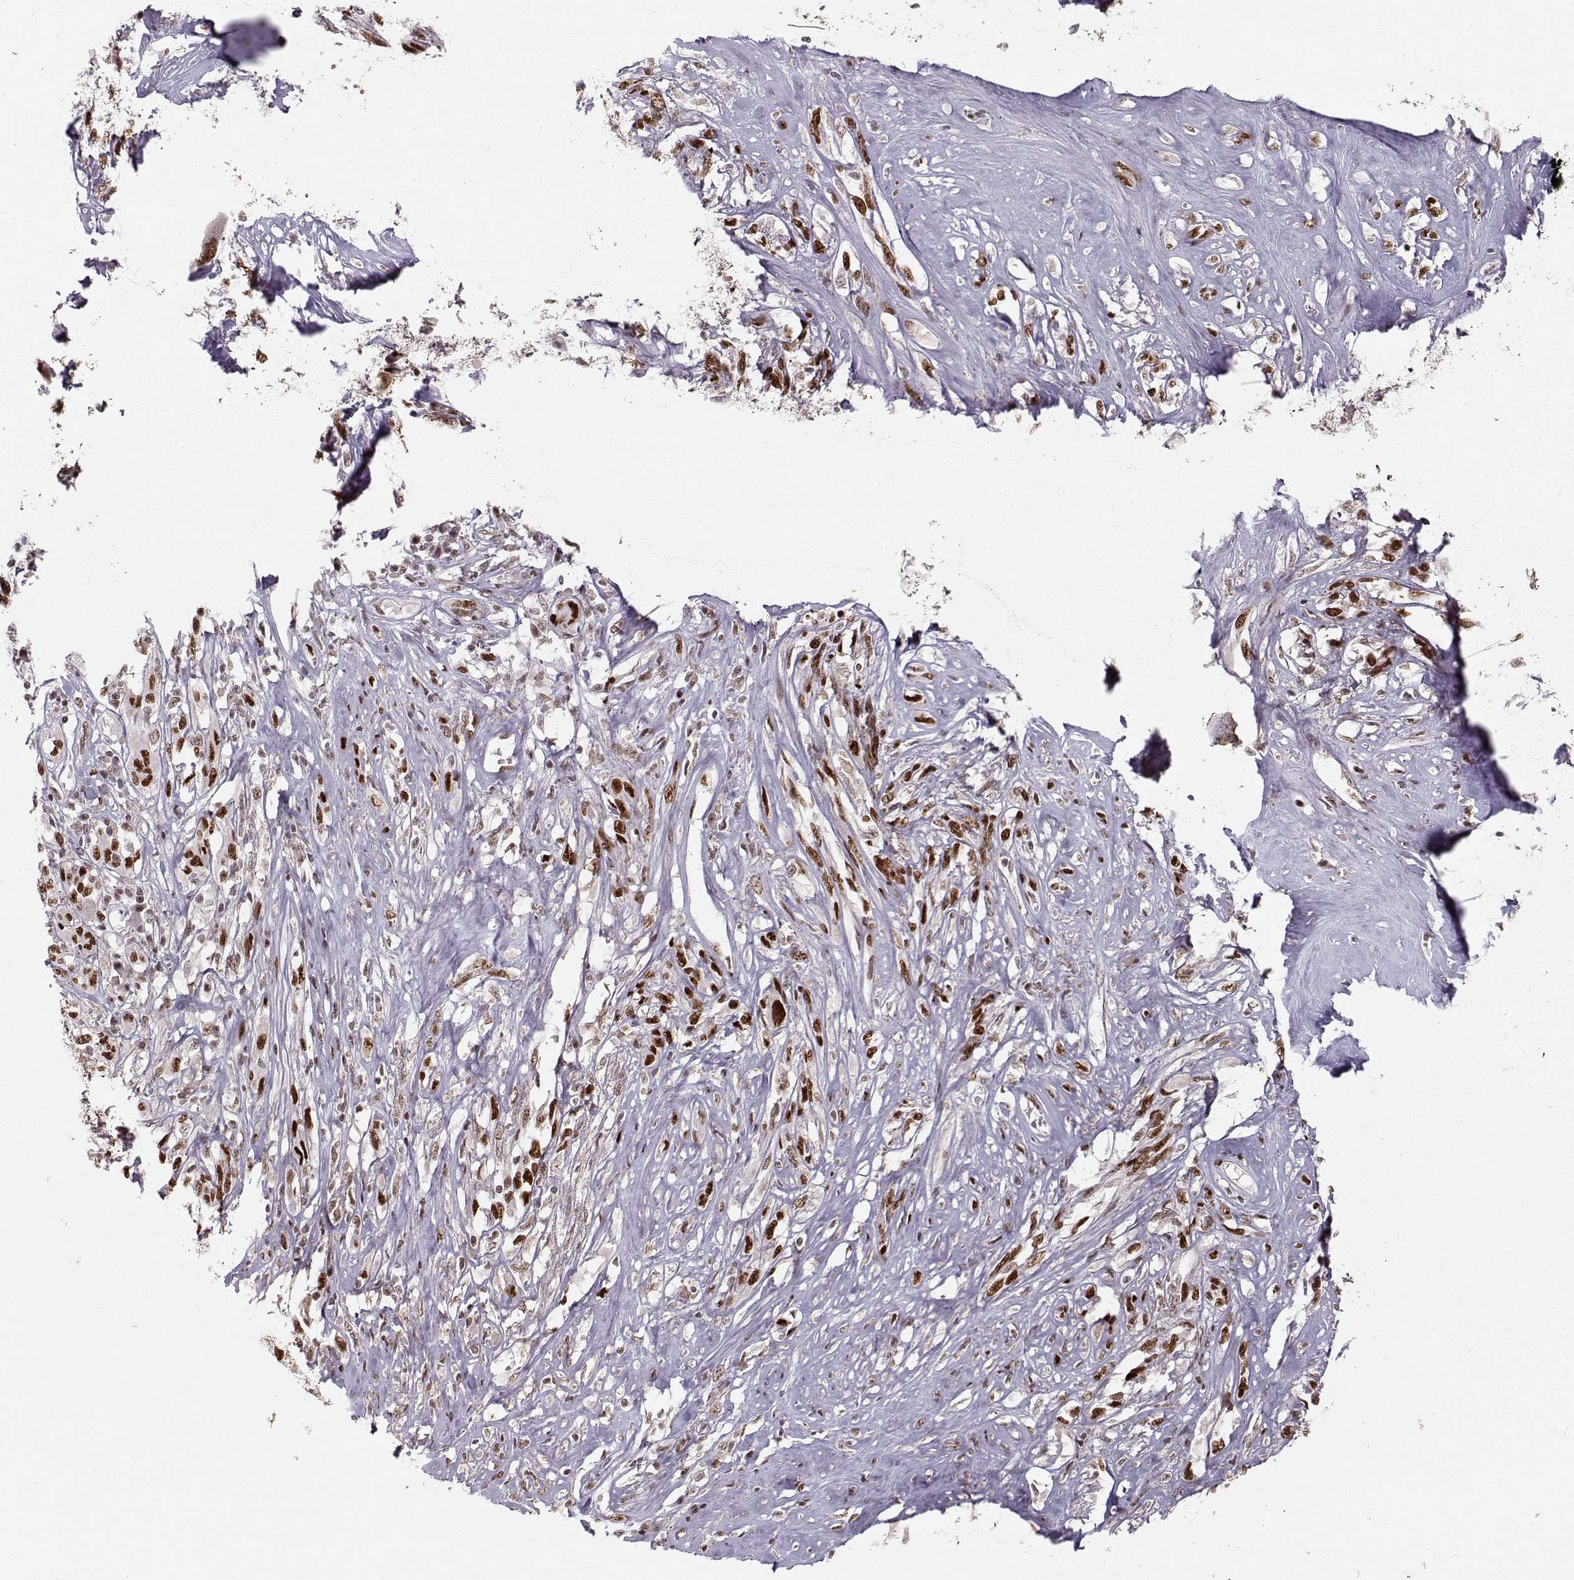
{"staining": {"intensity": "strong", "quantity": "25%-75%", "location": "nuclear"}, "tissue": "melanoma", "cell_type": "Tumor cells", "image_type": "cancer", "snomed": [{"axis": "morphology", "description": "Malignant melanoma, NOS"}, {"axis": "topography", "description": "Skin"}], "caption": "IHC of malignant melanoma displays high levels of strong nuclear expression in about 25%-75% of tumor cells.", "gene": "SNAPC2", "patient": {"sex": "female", "age": 91}}